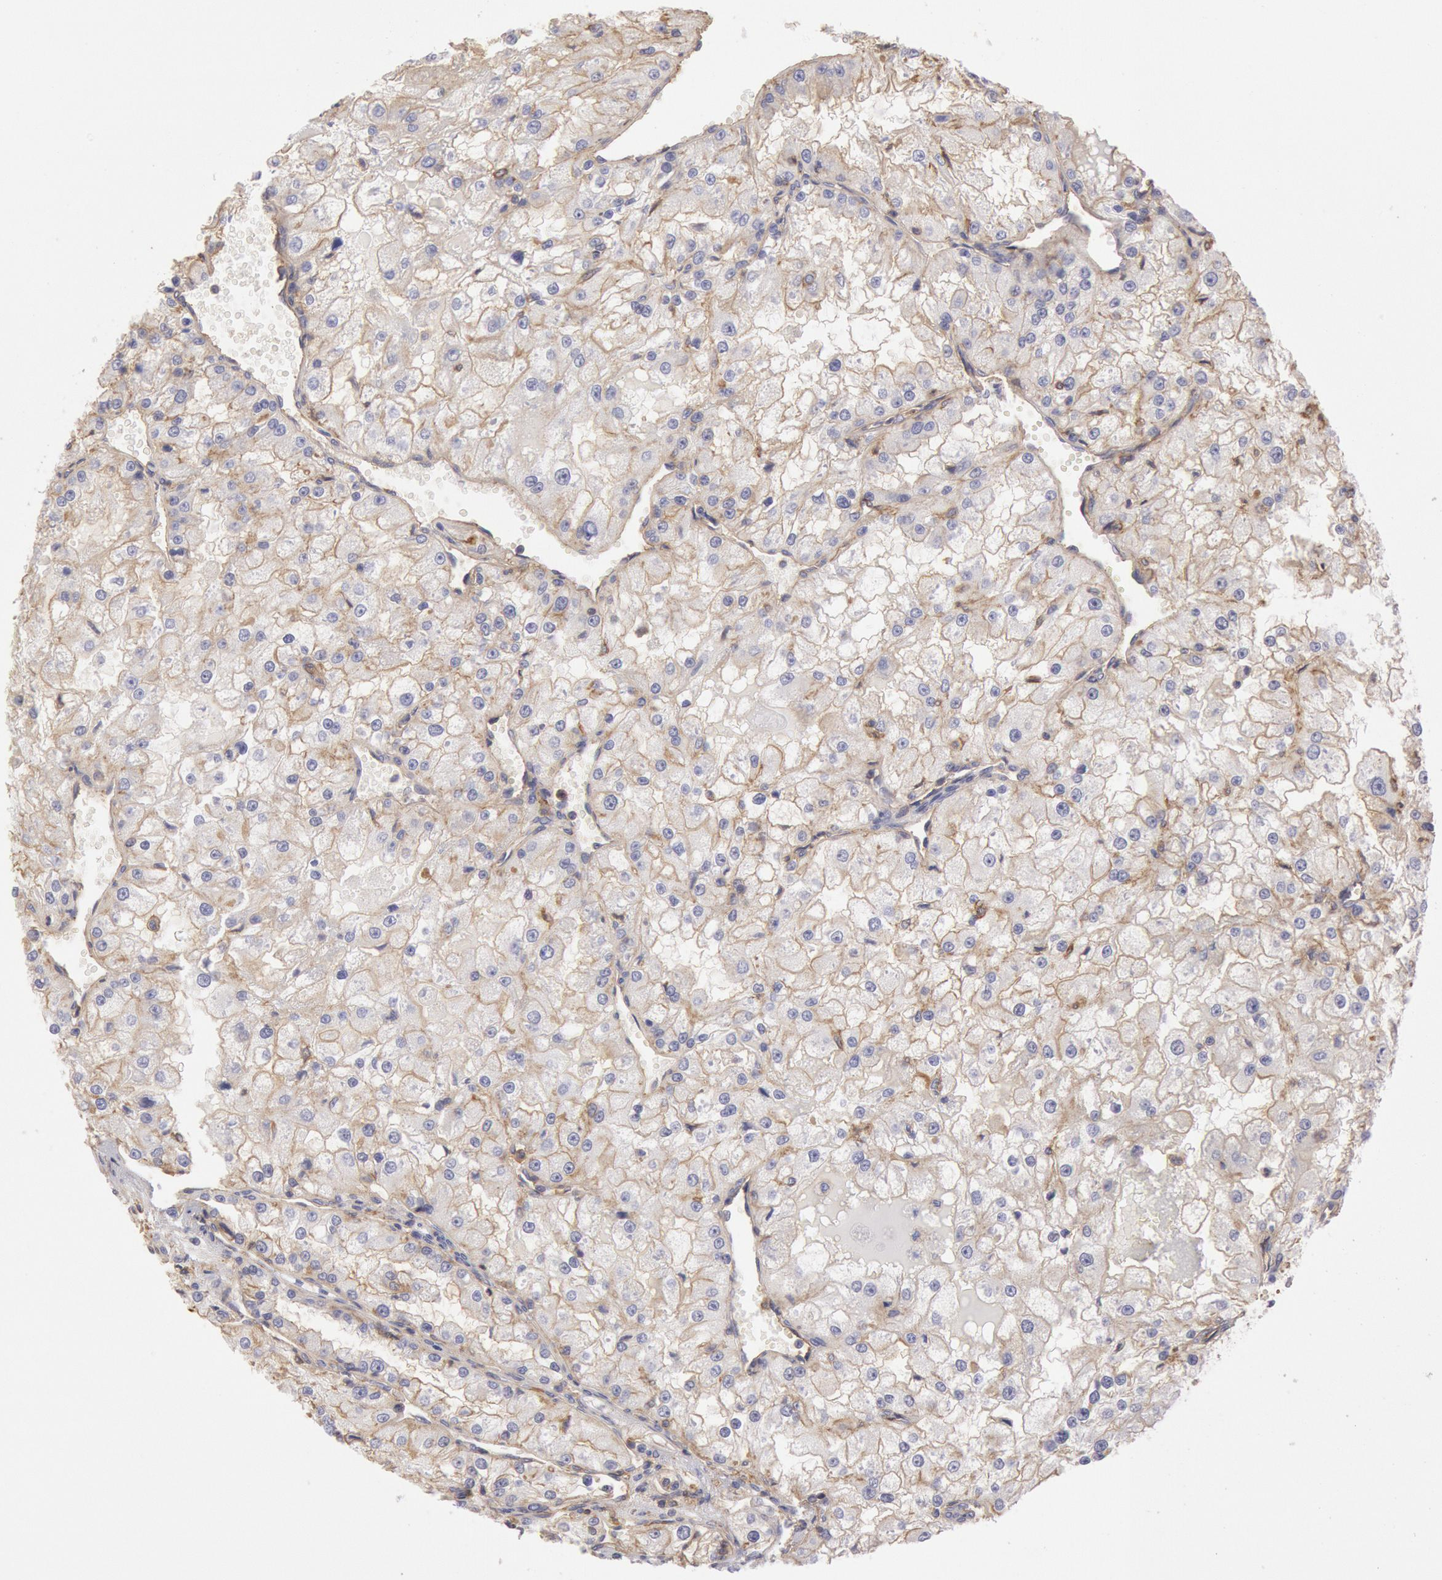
{"staining": {"intensity": "weak", "quantity": "25%-75%", "location": "cytoplasmic/membranous"}, "tissue": "renal cancer", "cell_type": "Tumor cells", "image_type": "cancer", "snomed": [{"axis": "morphology", "description": "Adenocarcinoma, NOS"}, {"axis": "topography", "description": "Kidney"}], "caption": "Human renal cancer (adenocarcinoma) stained for a protein (brown) shows weak cytoplasmic/membranous positive positivity in approximately 25%-75% of tumor cells.", "gene": "SNAP23", "patient": {"sex": "female", "age": 74}}